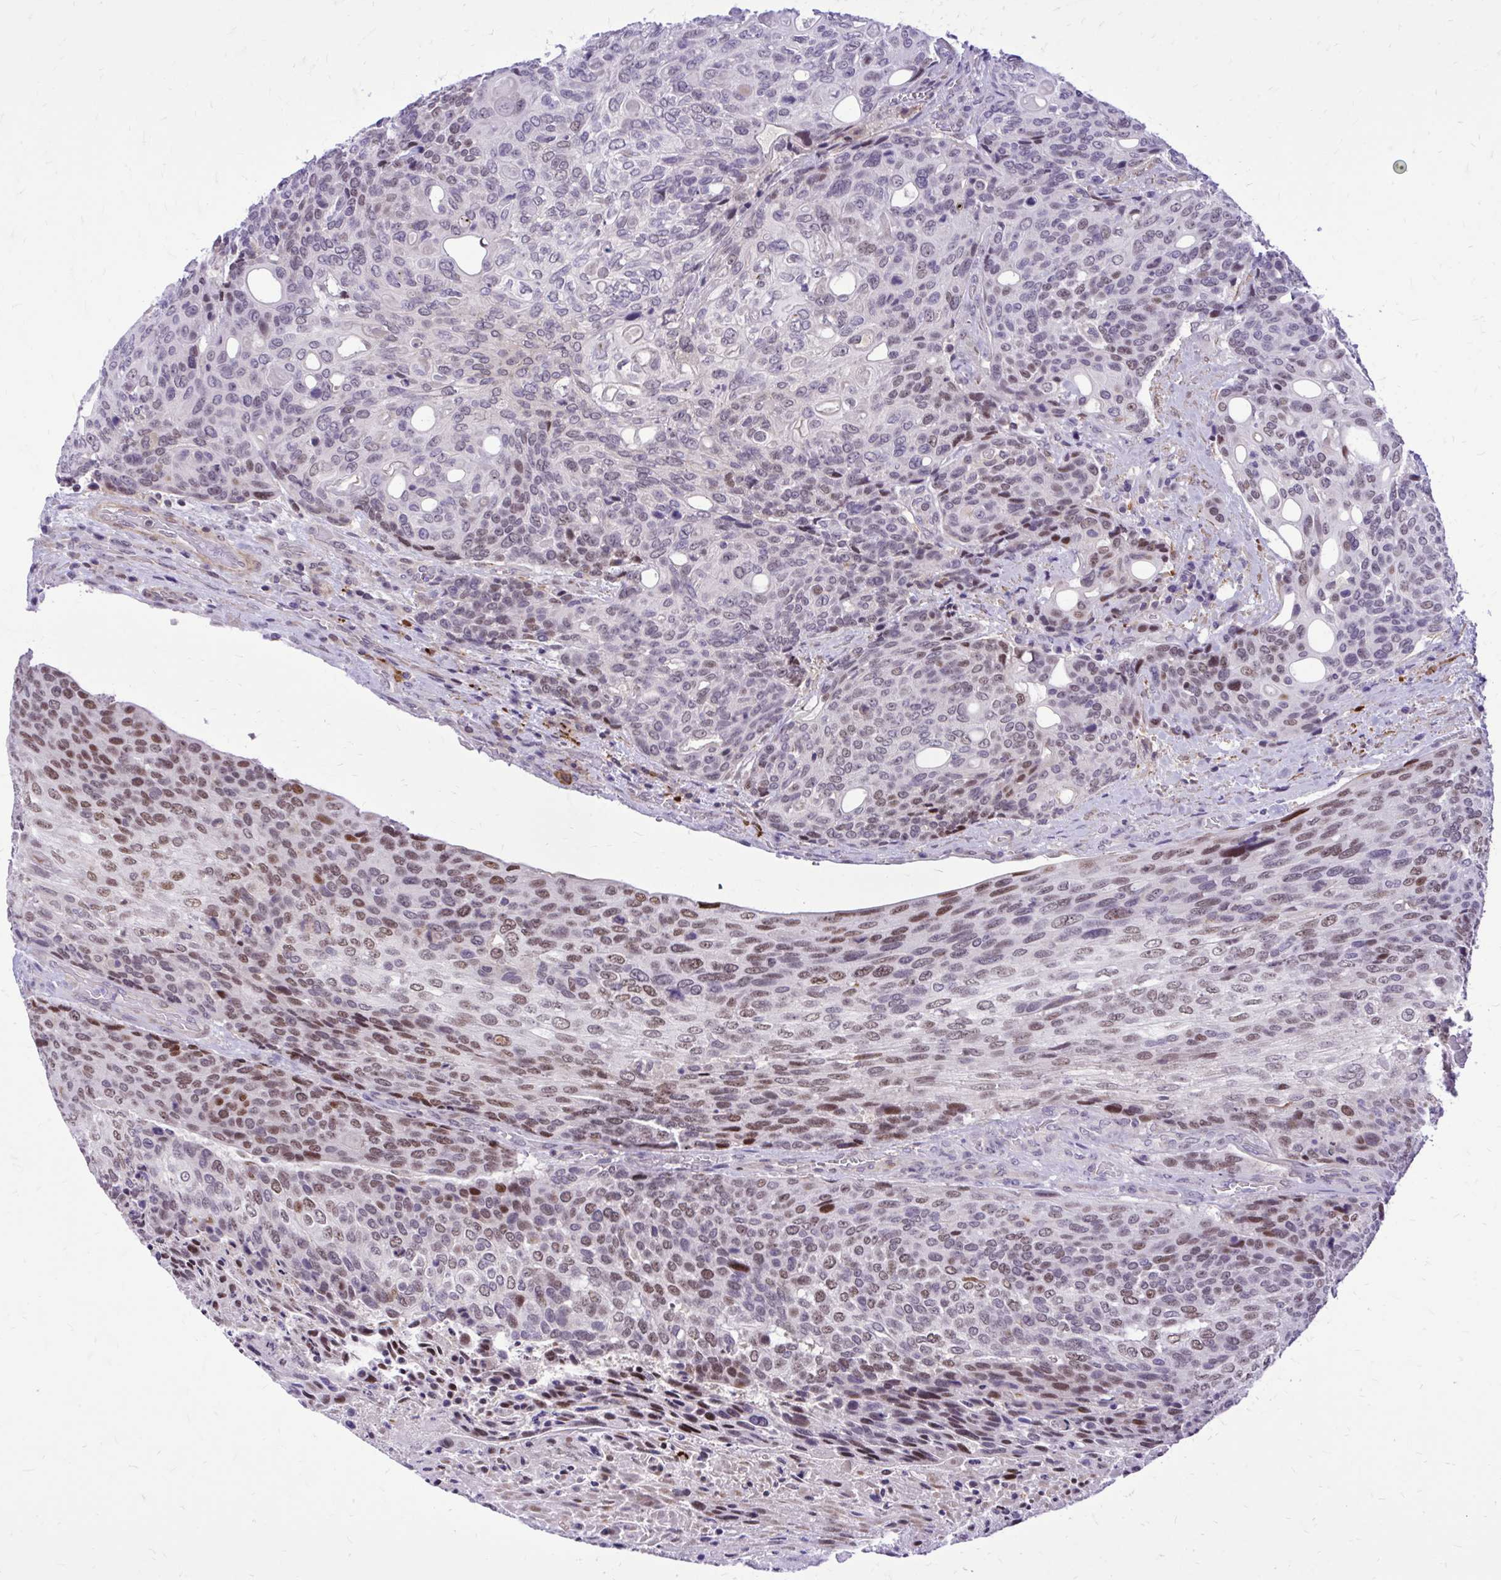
{"staining": {"intensity": "moderate", "quantity": "25%-75%", "location": "nuclear"}, "tissue": "urothelial cancer", "cell_type": "Tumor cells", "image_type": "cancer", "snomed": [{"axis": "morphology", "description": "Urothelial carcinoma, High grade"}, {"axis": "topography", "description": "Urinary bladder"}], "caption": "IHC of human urothelial cancer reveals medium levels of moderate nuclear expression in about 25%-75% of tumor cells. (IHC, brightfield microscopy, high magnification).", "gene": "ZBTB25", "patient": {"sex": "female", "age": 70}}